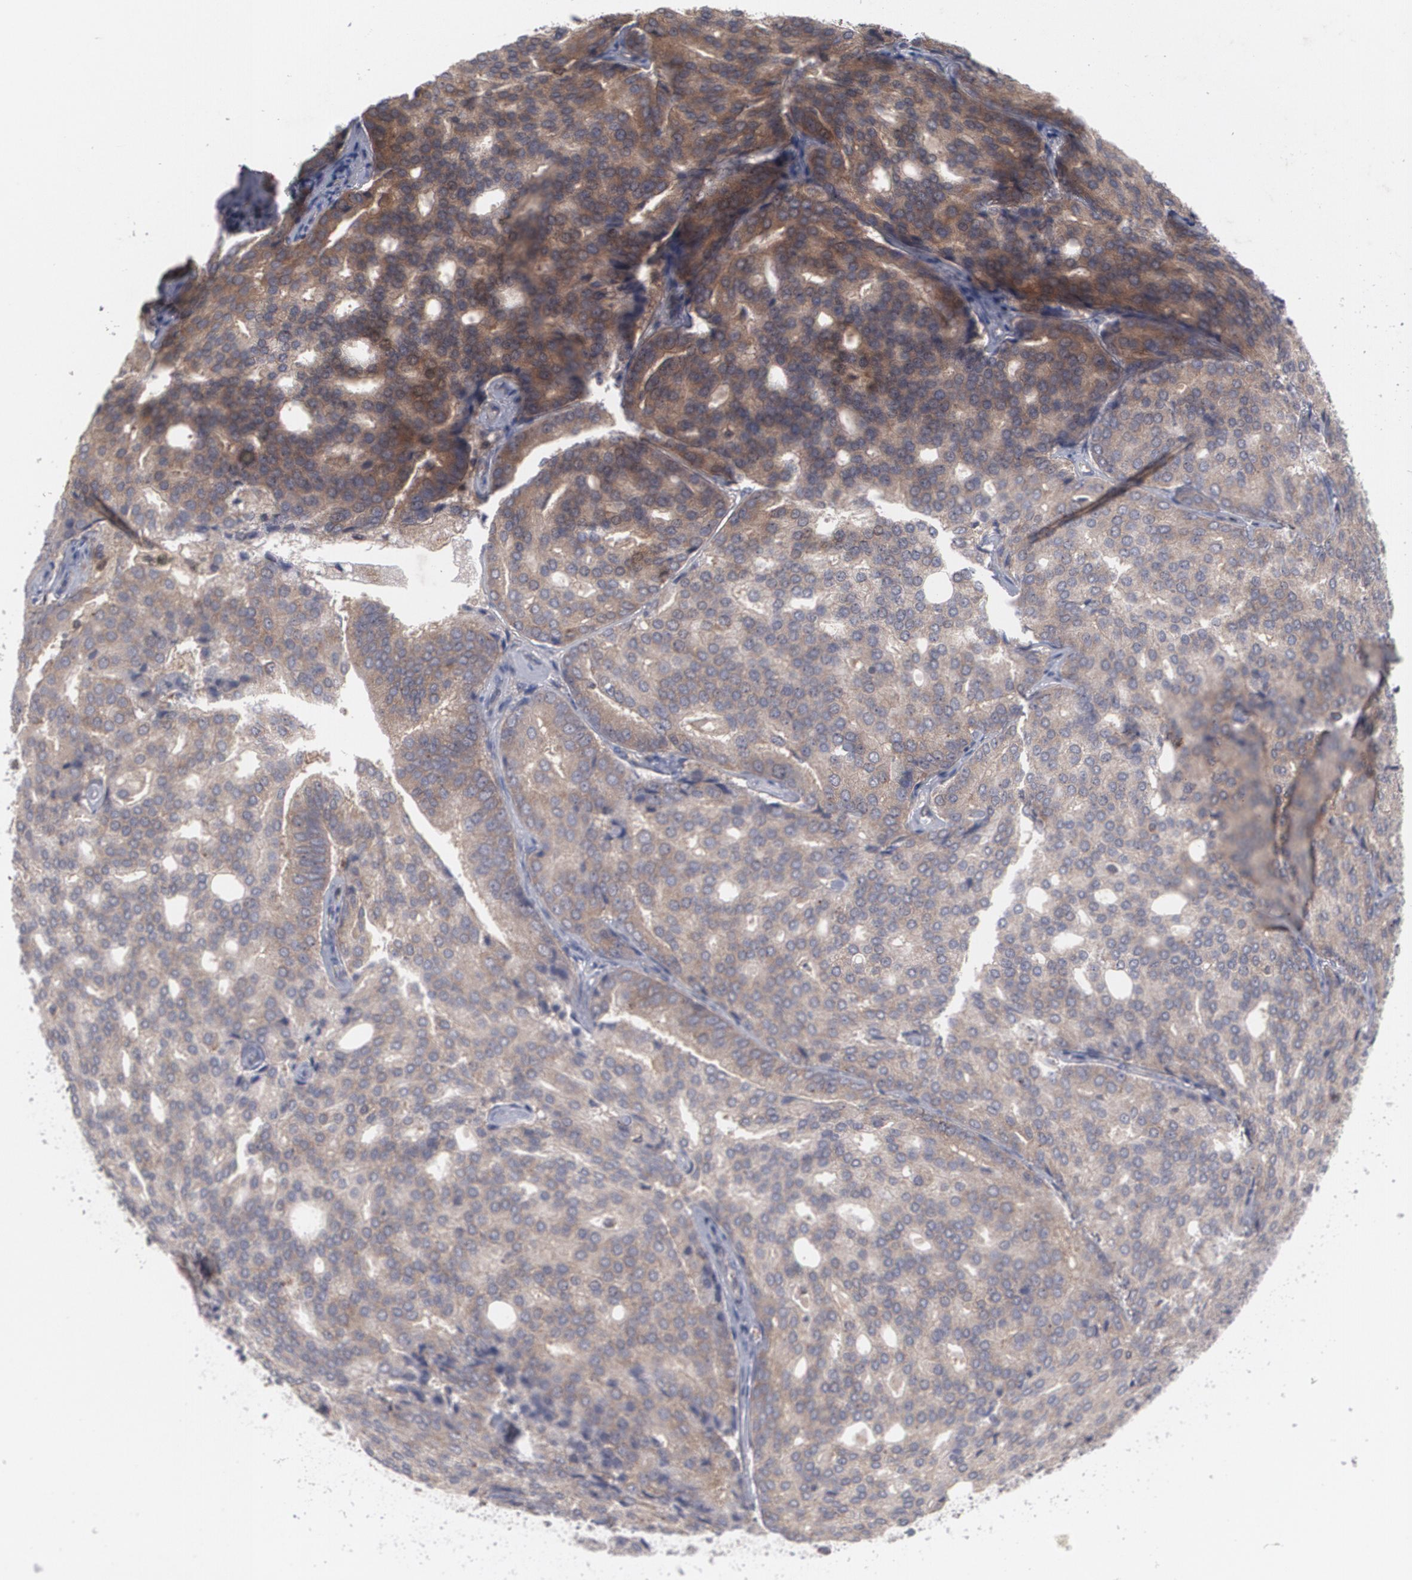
{"staining": {"intensity": "weak", "quantity": ">75%", "location": "cytoplasmic/membranous"}, "tissue": "prostate cancer", "cell_type": "Tumor cells", "image_type": "cancer", "snomed": [{"axis": "morphology", "description": "Adenocarcinoma, High grade"}, {"axis": "topography", "description": "Prostate"}], "caption": "Protein staining demonstrates weak cytoplasmic/membranous staining in about >75% of tumor cells in prostate cancer (high-grade adenocarcinoma).", "gene": "HTT", "patient": {"sex": "male", "age": 64}}